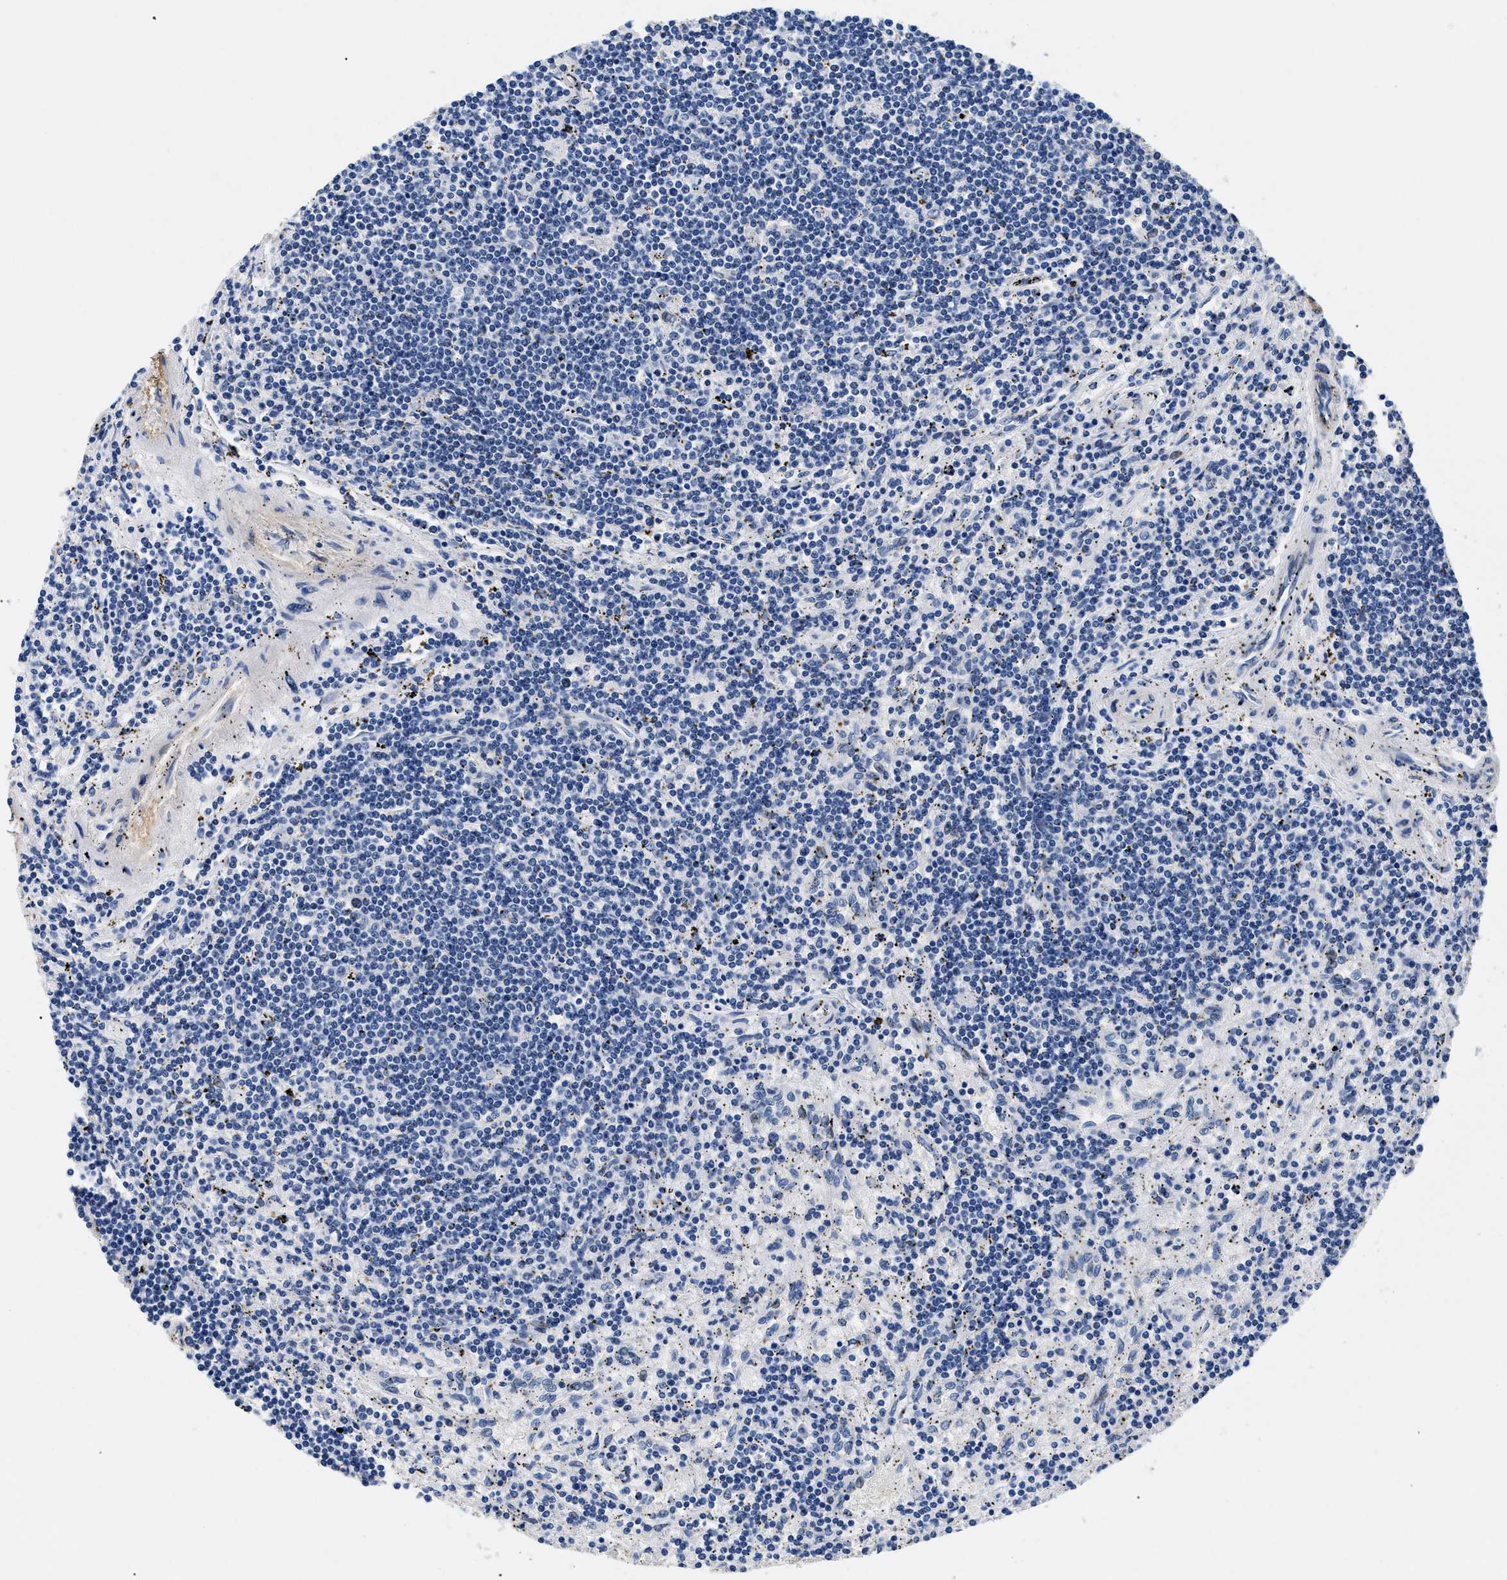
{"staining": {"intensity": "negative", "quantity": "none", "location": "none"}, "tissue": "lymphoma", "cell_type": "Tumor cells", "image_type": "cancer", "snomed": [{"axis": "morphology", "description": "Malignant lymphoma, non-Hodgkin's type, Low grade"}, {"axis": "topography", "description": "Spleen"}], "caption": "High power microscopy image of an immunohistochemistry (IHC) histopathology image of malignant lymphoma, non-Hodgkin's type (low-grade), revealing no significant positivity in tumor cells.", "gene": "LAMA3", "patient": {"sex": "male", "age": 76}}